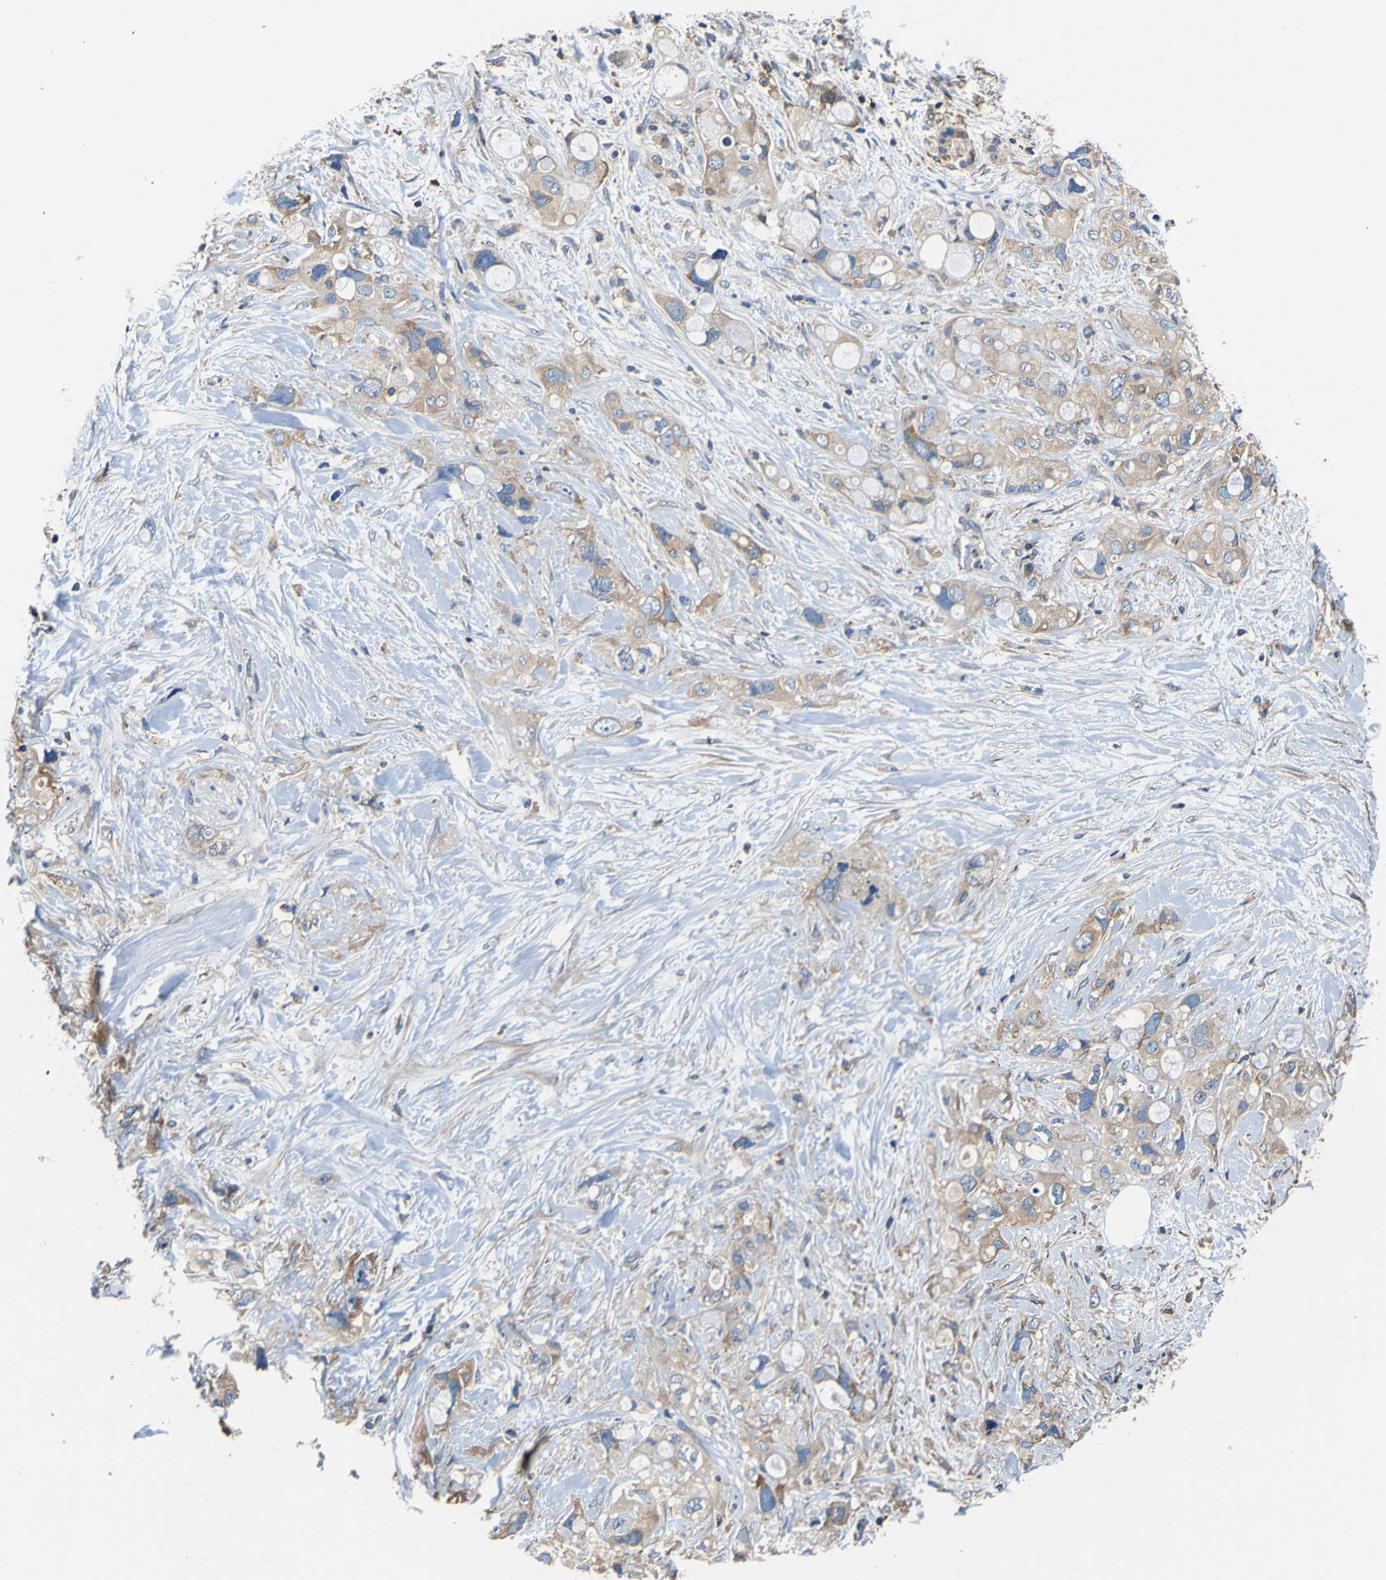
{"staining": {"intensity": "weak", "quantity": ">75%", "location": "cytoplasmic/membranous"}, "tissue": "pancreatic cancer", "cell_type": "Tumor cells", "image_type": "cancer", "snomed": [{"axis": "morphology", "description": "Adenocarcinoma, NOS"}, {"axis": "topography", "description": "Pancreas"}], "caption": "An IHC micrograph of neoplastic tissue is shown. Protein staining in brown labels weak cytoplasmic/membranous positivity in pancreatic cancer (adenocarcinoma) within tumor cells. (DAB (3,3'-diaminobenzidine) IHC with brightfield microscopy, high magnification).", "gene": "CNR2", "patient": {"sex": "female", "age": 56}}